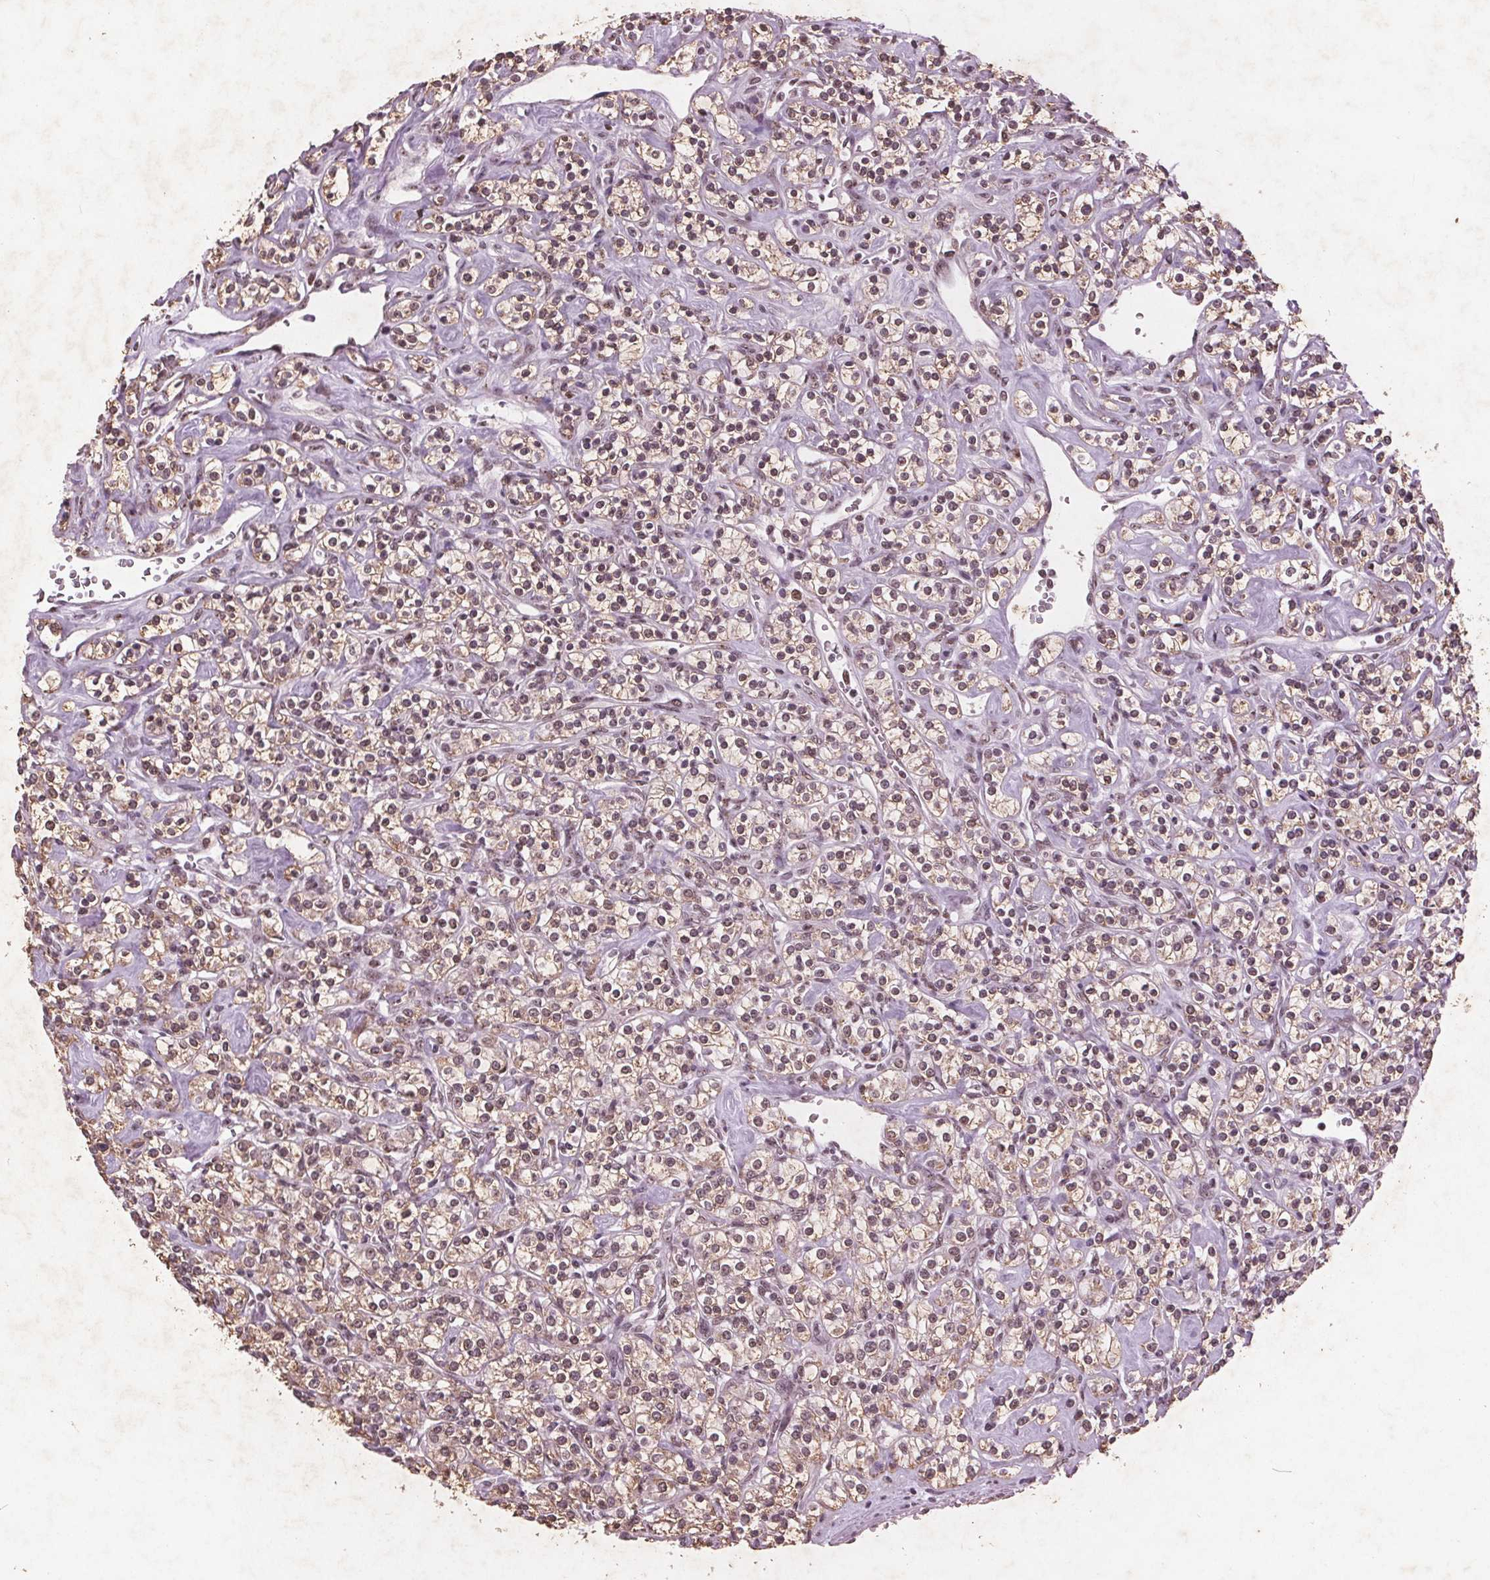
{"staining": {"intensity": "moderate", "quantity": ">75%", "location": "nuclear"}, "tissue": "renal cancer", "cell_type": "Tumor cells", "image_type": "cancer", "snomed": [{"axis": "morphology", "description": "Adenocarcinoma, NOS"}, {"axis": "topography", "description": "Kidney"}], "caption": "The photomicrograph demonstrates a brown stain indicating the presence of a protein in the nuclear of tumor cells in renal adenocarcinoma. The staining was performed using DAB to visualize the protein expression in brown, while the nuclei were stained in blue with hematoxylin (Magnification: 20x).", "gene": "RPS6KA2", "patient": {"sex": "male", "age": 77}}